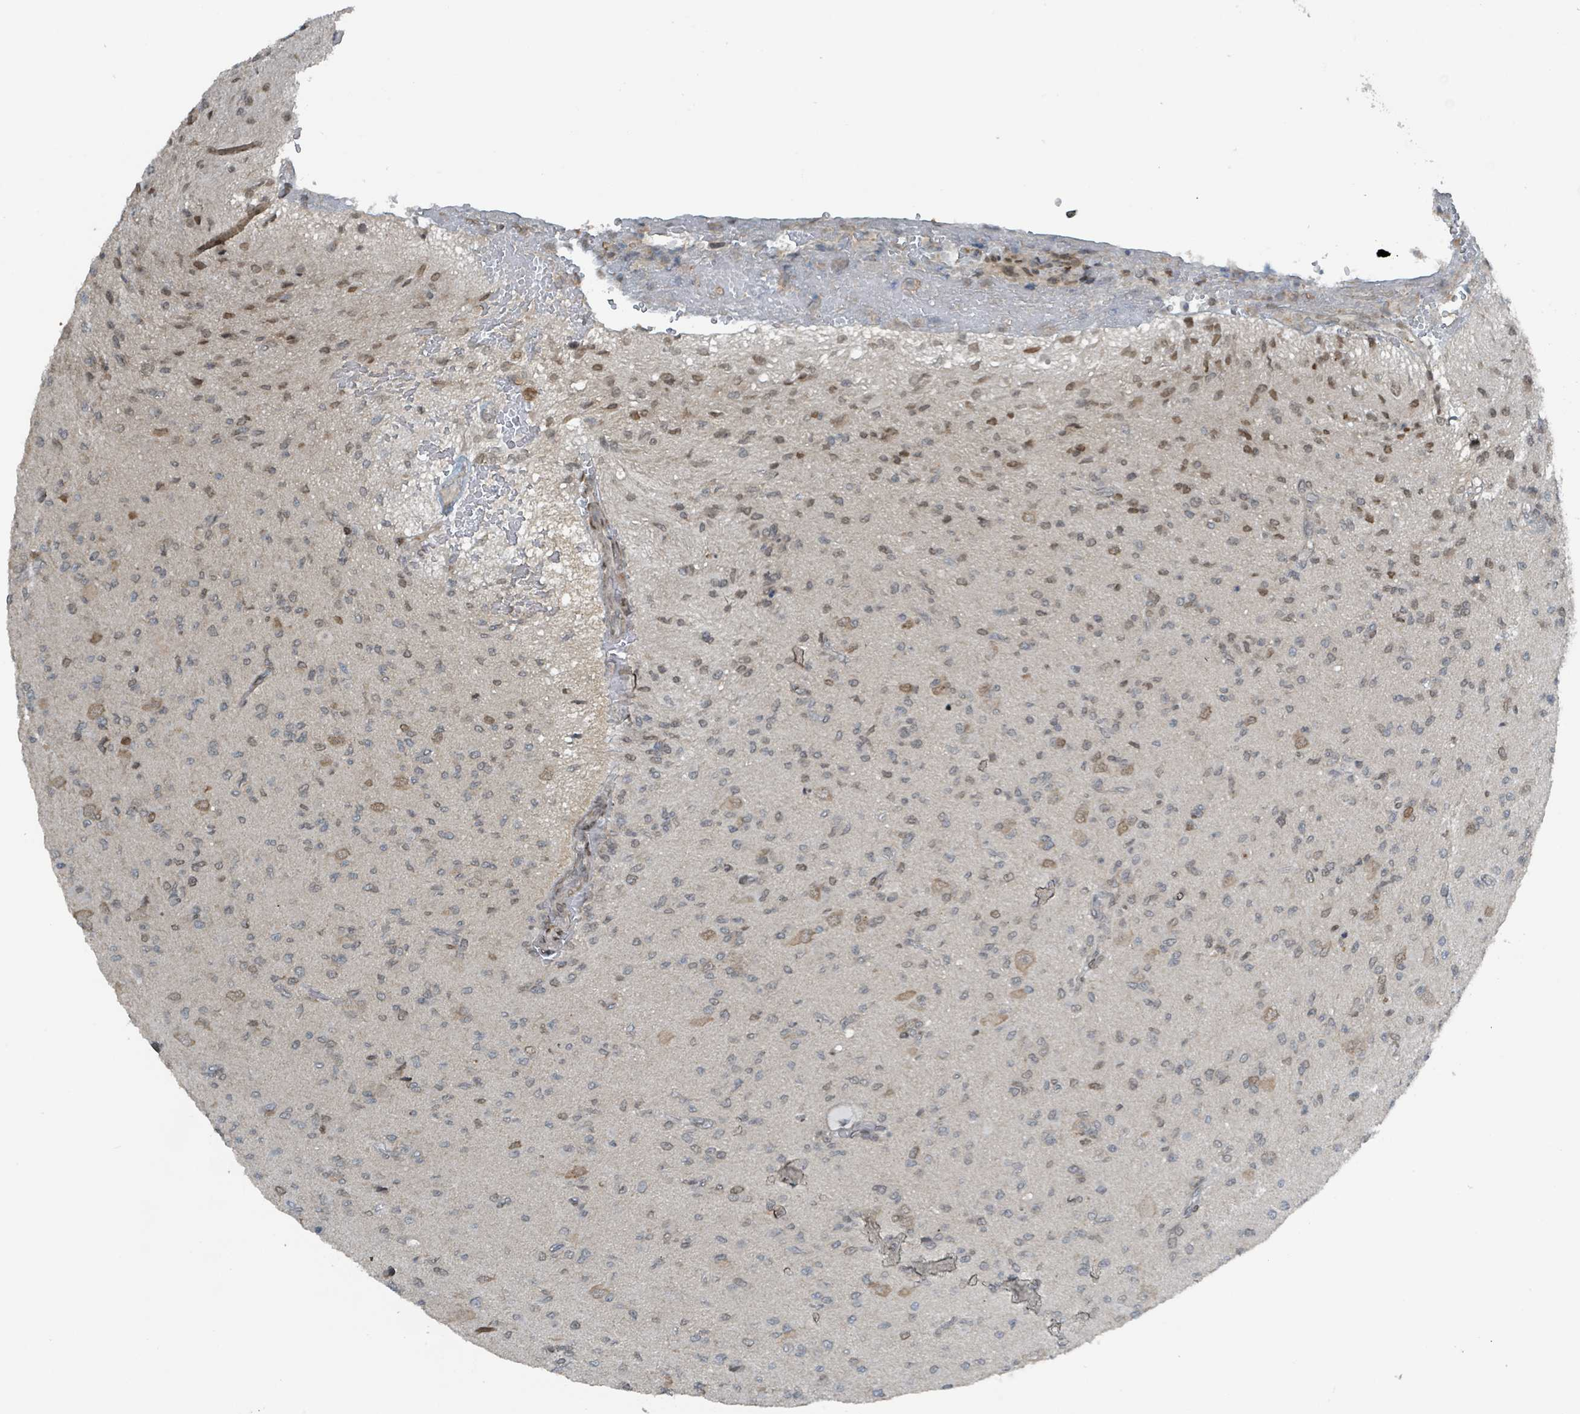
{"staining": {"intensity": "moderate", "quantity": "<25%", "location": "nuclear"}, "tissue": "glioma", "cell_type": "Tumor cells", "image_type": "cancer", "snomed": [{"axis": "morphology", "description": "Glioma, malignant, High grade"}, {"axis": "topography", "description": "Brain"}], "caption": "This histopathology image displays IHC staining of human glioma, with low moderate nuclear positivity in approximately <25% of tumor cells.", "gene": "PHIP", "patient": {"sex": "male", "age": 36}}